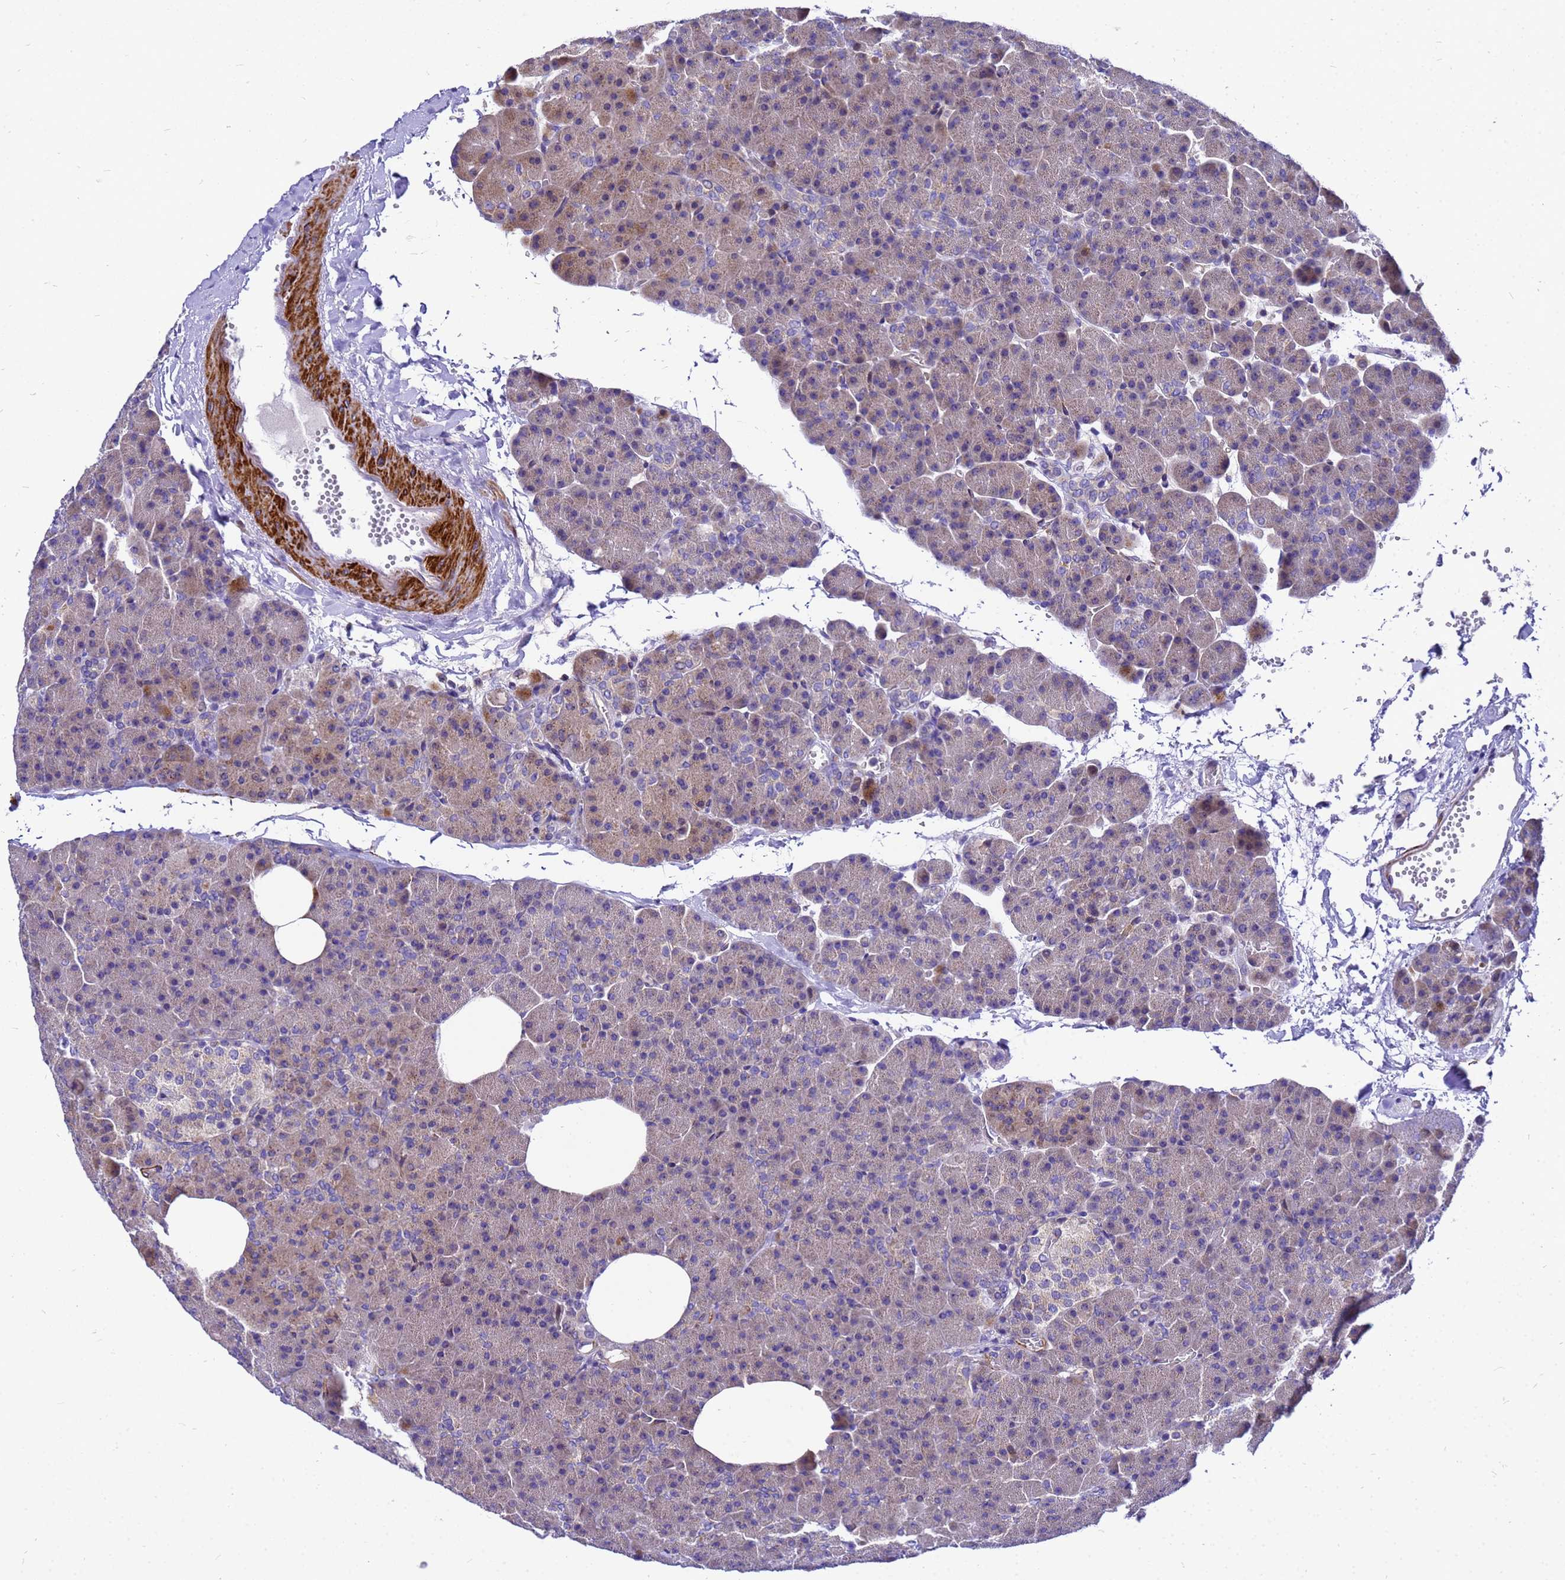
{"staining": {"intensity": "moderate", "quantity": "<25%", "location": "cytoplasmic/membranous"}, "tissue": "pancreas", "cell_type": "Exocrine glandular cells", "image_type": "normal", "snomed": [{"axis": "morphology", "description": "Normal tissue, NOS"}, {"axis": "morphology", "description": "Carcinoid, malignant, NOS"}, {"axis": "topography", "description": "Pancreas"}], "caption": "Immunohistochemical staining of unremarkable pancreas demonstrates moderate cytoplasmic/membranous protein staining in about <25% of exocrine glandular cells.", "gene": "POP7", "patient": {"sex": "female", "age": 35}}